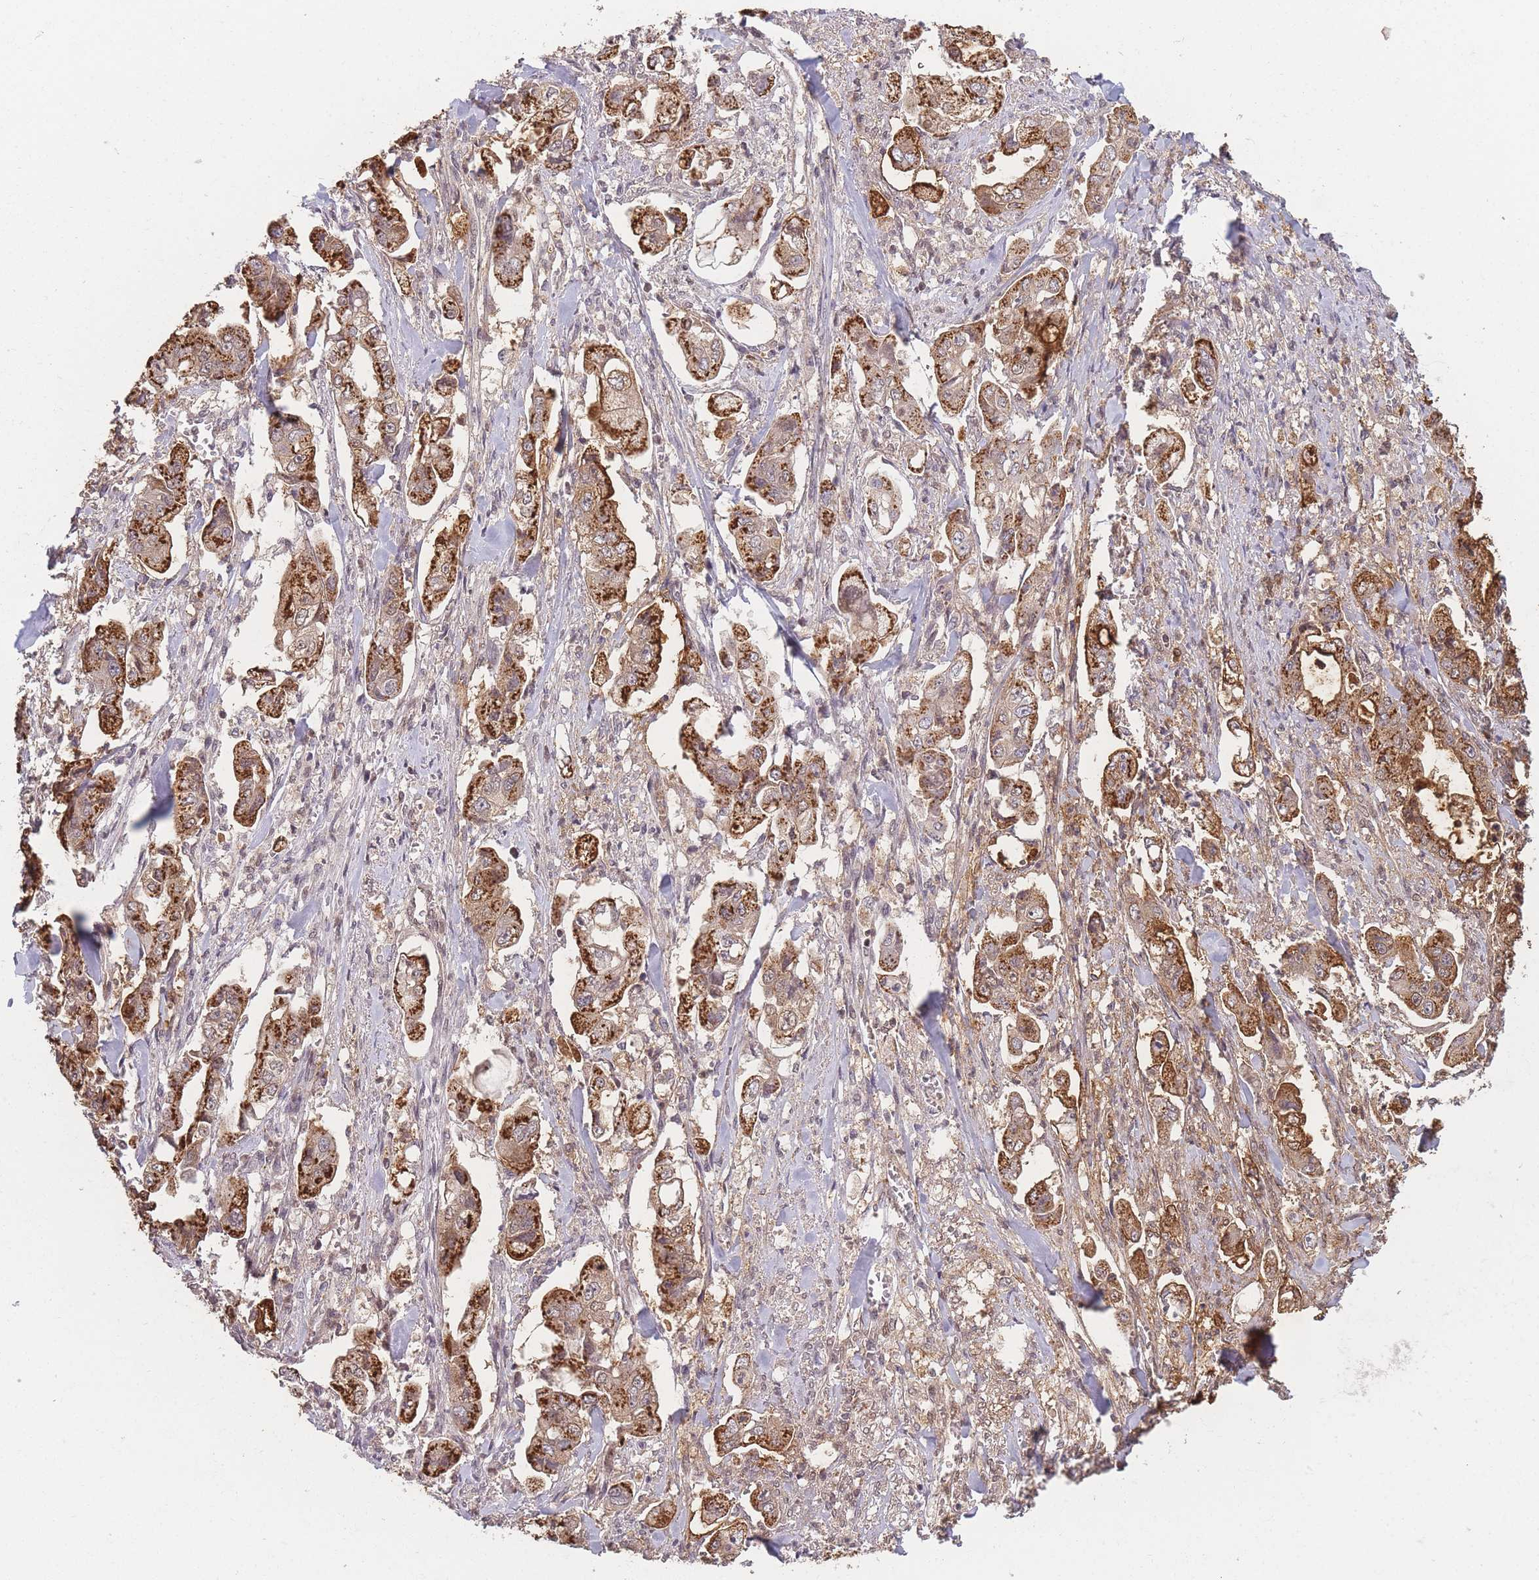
{"staining": {"intensity": "strong", "quantity": ">75%", "location": "cytoplasmic/membranous,nuclear"}, "tissue": "stomach cancer", "cell_type": "Tumor cells", "image_type": "cancer", "snomed": [{"axis": "morphology", "description": "Adenocarcinoma, NOS"}, {"axis": "topography", "description": "Stomach"}], "caption": "Adenocarcinoma (stomach) was stained to show a protein in brown. There is high levels of strong cytoplasmic/membranous and nuclear expression in about >75% of tumor cells.", "gene": "MRI1", "patient": {"sex": "male", "age": 62}}